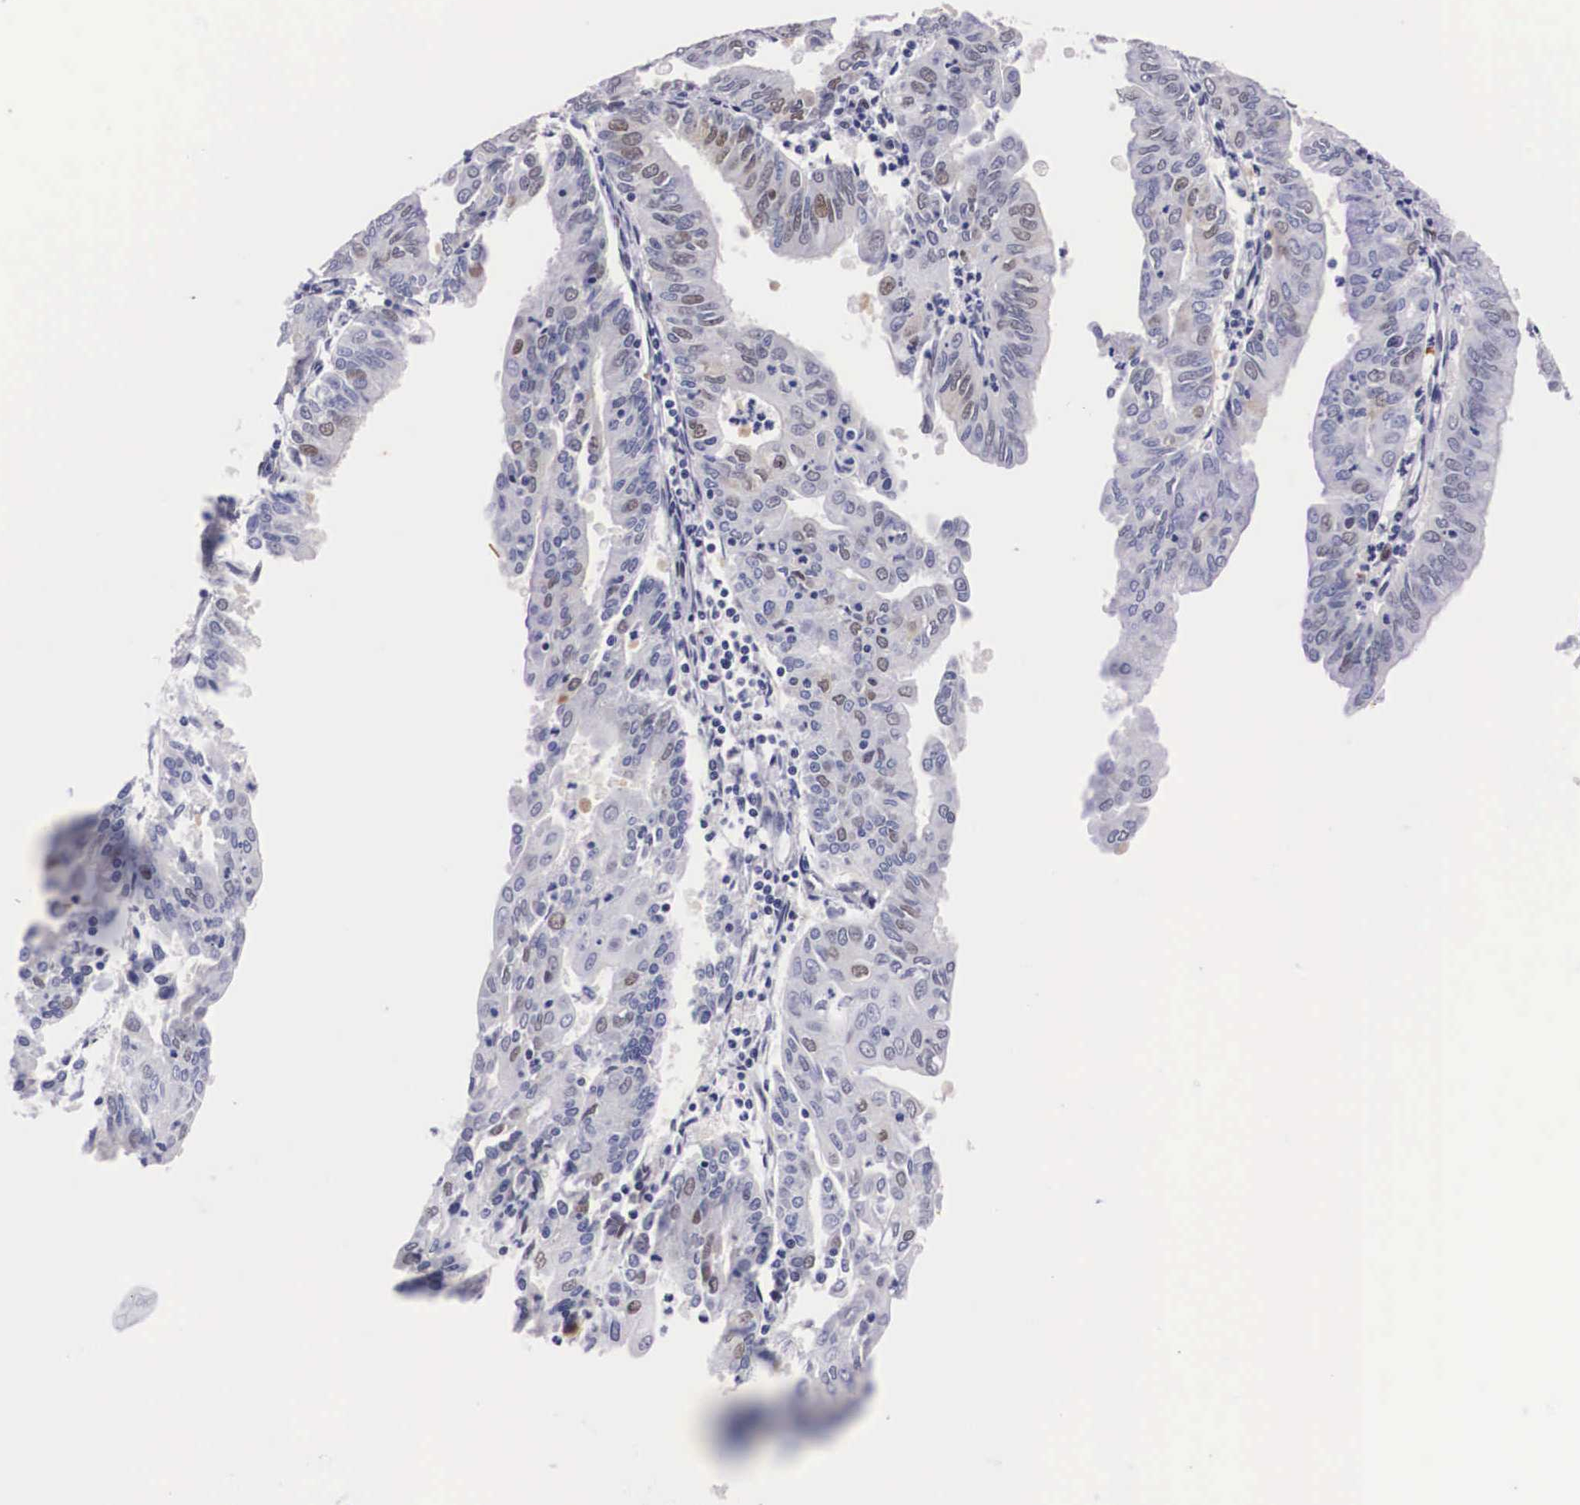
{"staining": {"intensity": "weak", "quantity": "<25%", "location": "nuclear"}, "tissue": "endometrial cancer", "cell_type": "Tumor cells", "image_type": "cancer", "snomed": [{"axis": "morphology", "description": "Adenocarcinoma, NOS"}, {"axis": "topography", "description": "Endometrium"}], "caption": "Image shows no protein staining in tumor cells of endometrial cancer (adenocarcinoma) tissue. (DAB (3,3'-diaminobenzidine) IHC, high magnification).", "gene": "KHDRBS3", "patient": {"sex": "female", "age": 79}}